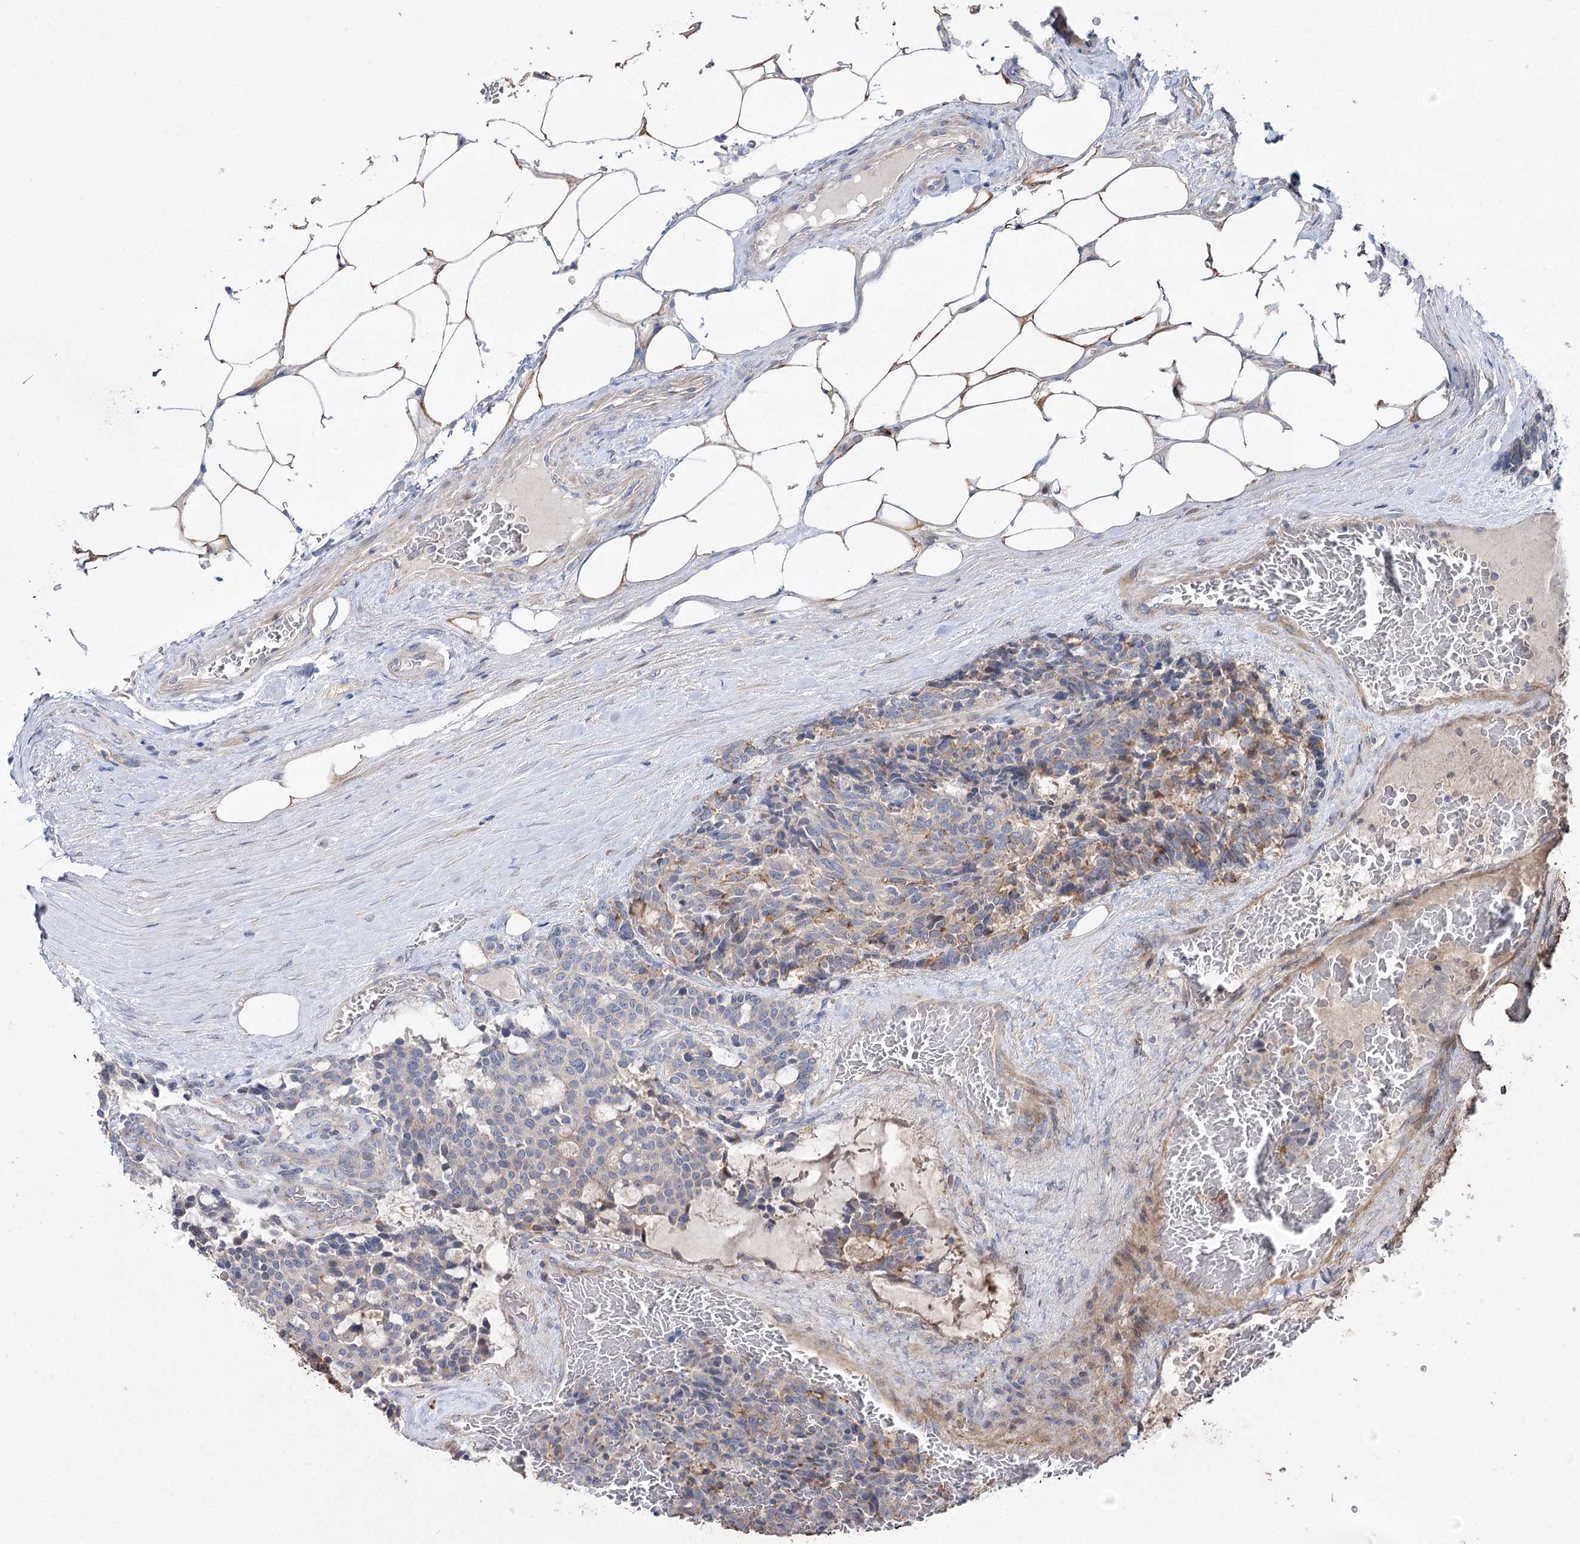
{"staining": {"intensity": "negative", "quantity": "none", "location": "none"}, "tissue": "carcinoid", "cell_type": "Tumor cells", "image_type": "cancer", "snomed": [{"axis": "morphology", "description": "Carcinoid, malignant, NOS"}, {"axis": "topography", "description": "Pancreas"}], "caption": "Human carcinoid stained for a protein using IHC shows no staining in tumor cells.", "gene": "SH3BP5L", "patient": {"sex": "female", "age": 54}}